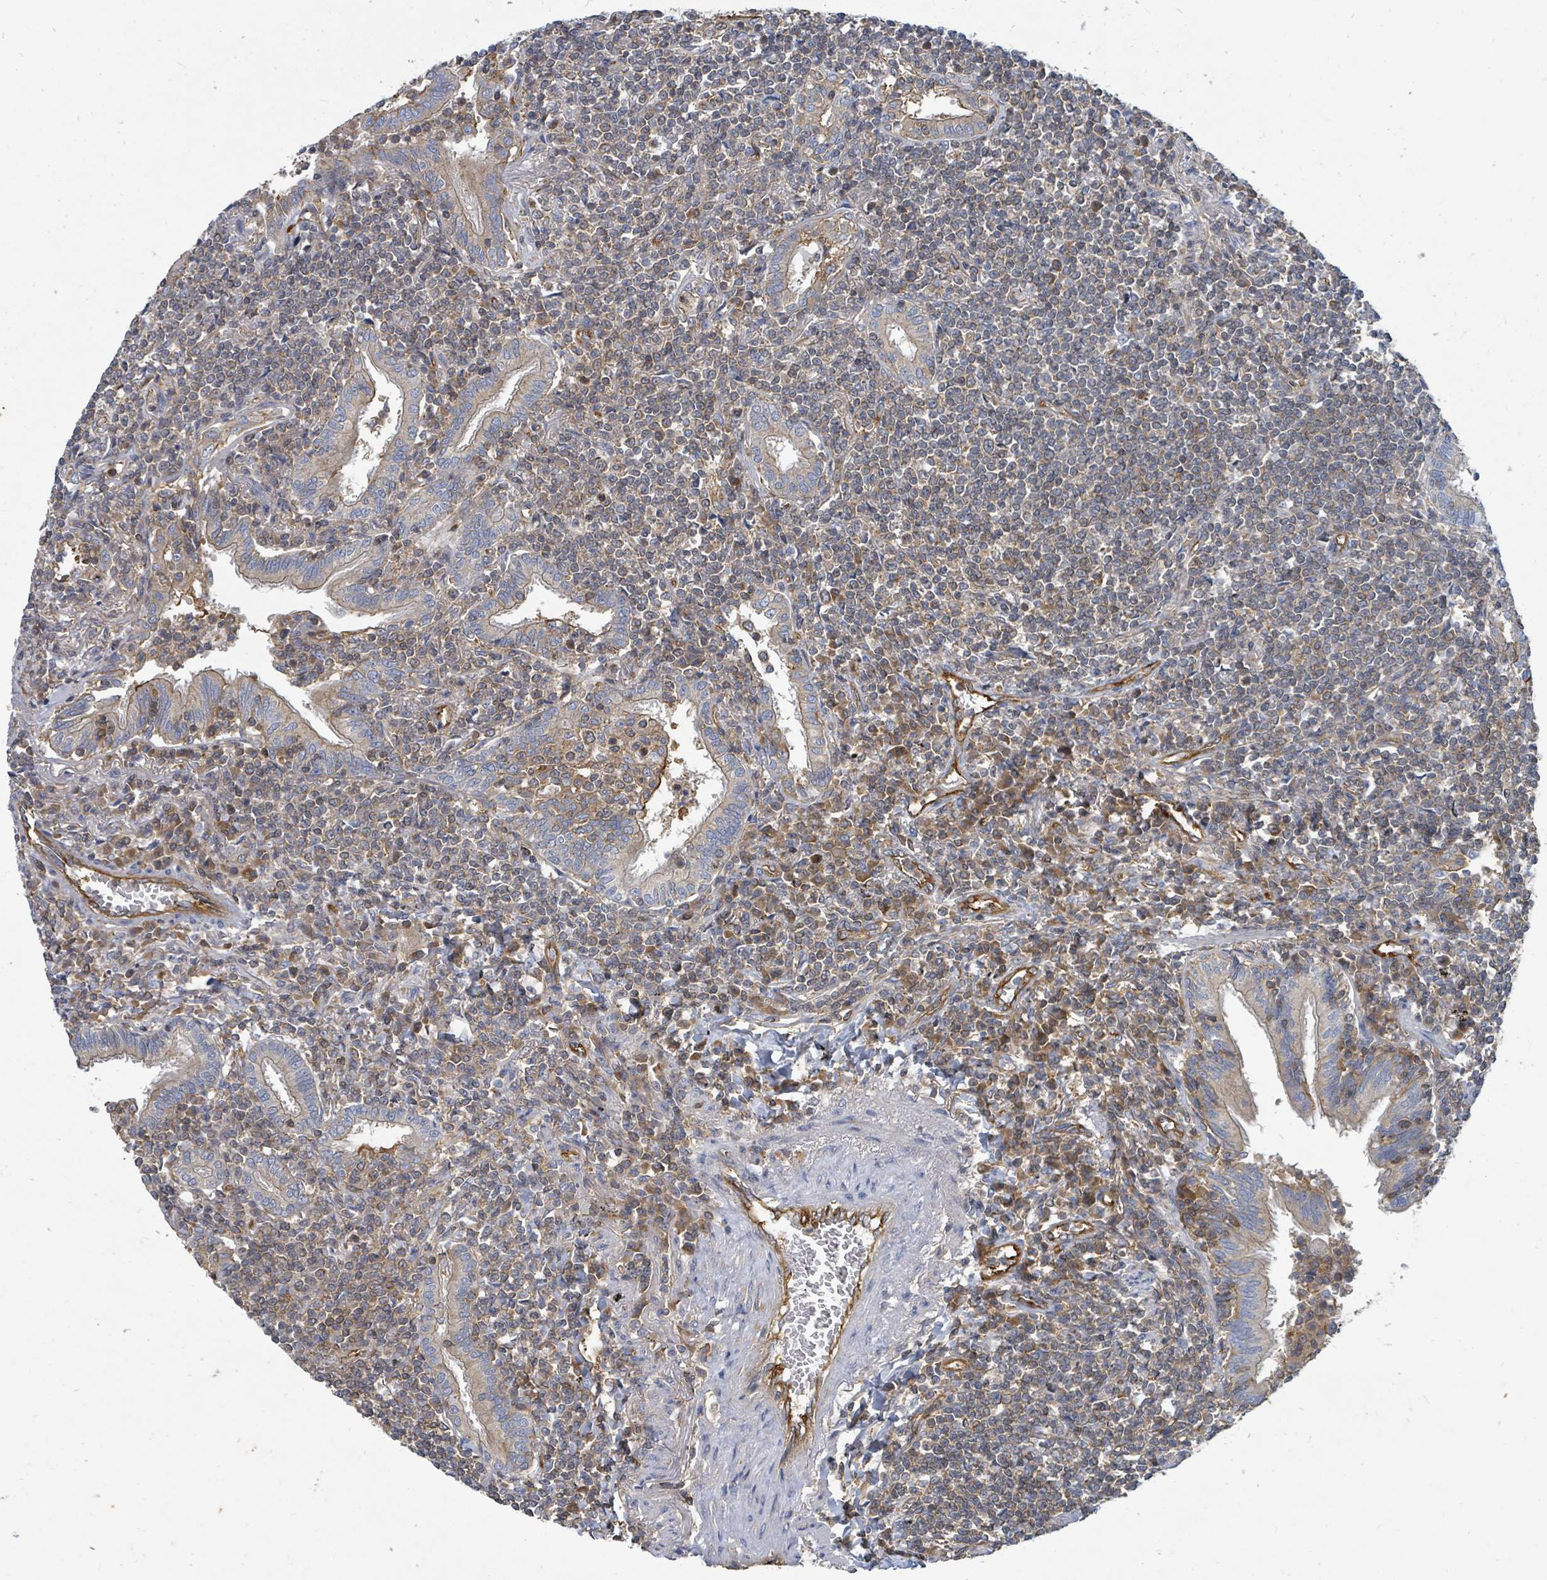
{"staining": {"intensity": "weak", "quantity": ">75%", "location": "cytoplasmic/membranous"}, "tissue": "lymphoma", "cell_type": "Tumor cells", "image_type": "cancer", "snomed": [{"axis": "morphology", "description": "Malignant lymphoma, non-Hodgkin's type, Low grade"}, {"axis": "topography", "description": "Lung"}], "caption": "An immunohistochemistry (IHC) photomicrograph of neoplastic tissue is shown. Protein staining in brown highlights weak cytoplasmic/membranous positivity in lymphoma within tumor cells.", "gene": "BOLA2B", "patient": {"sex": "female", "age": 71}}